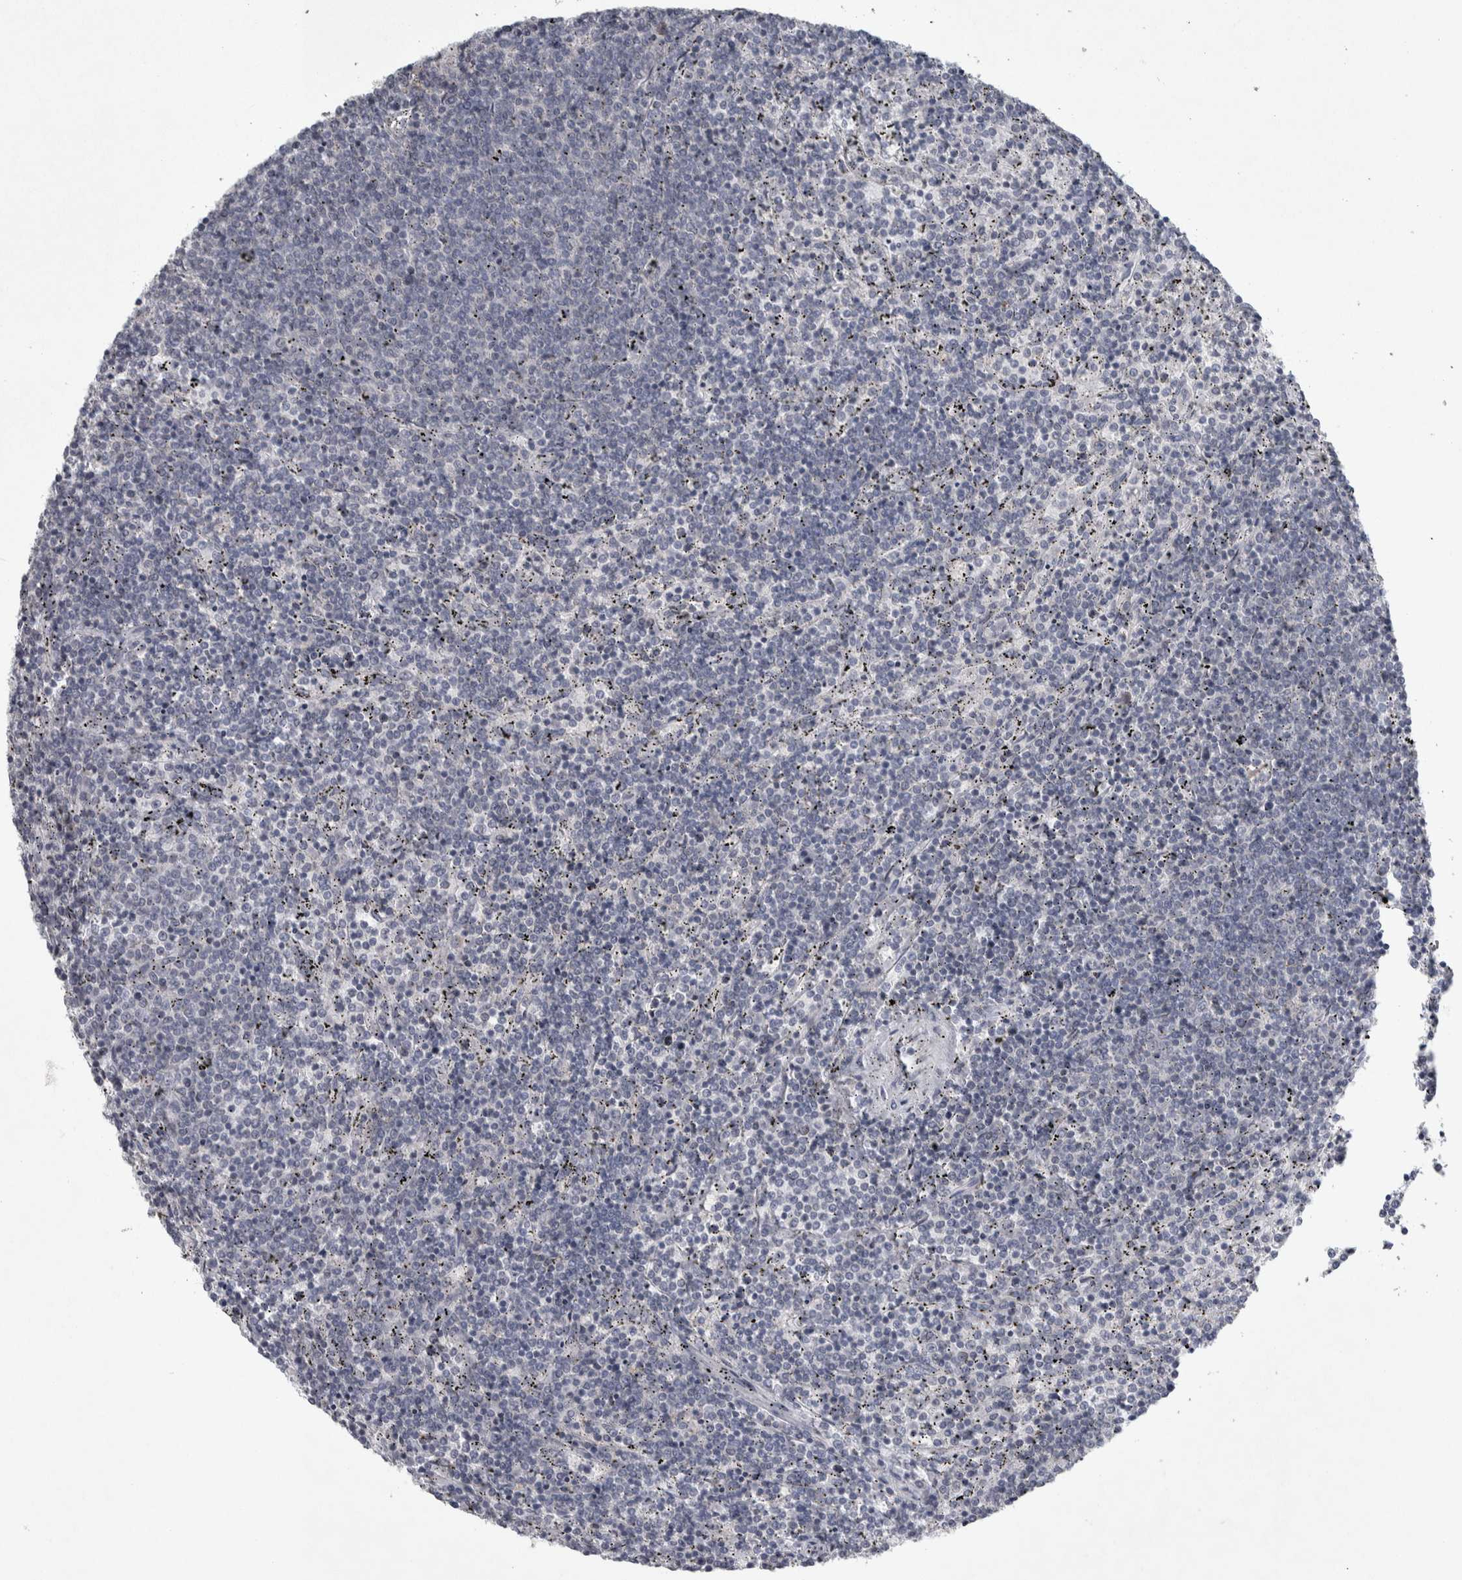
{"staining": {"intensity": "negative", "quantity": "none", "location": "none"}, "tissue": "lymphoma", "cell_type": "Tumor cells", "image_type": "cancer", "snomed": [{"axis": "morphology", "description": "Malignant lymphoma, non-Hodgkin's type, Low grade"}, {"axis": "topography", "description": "Spleen"}], "caption": "Tumor cells are negative for protein expression in human low-grade malignant lymphoma, non-Hodgkin's type. (DAB immunohistochemistry with hematoxylin counter stain).", "gene": "SIGMAR1", "patient": {"sex": "female", "age": 50}}